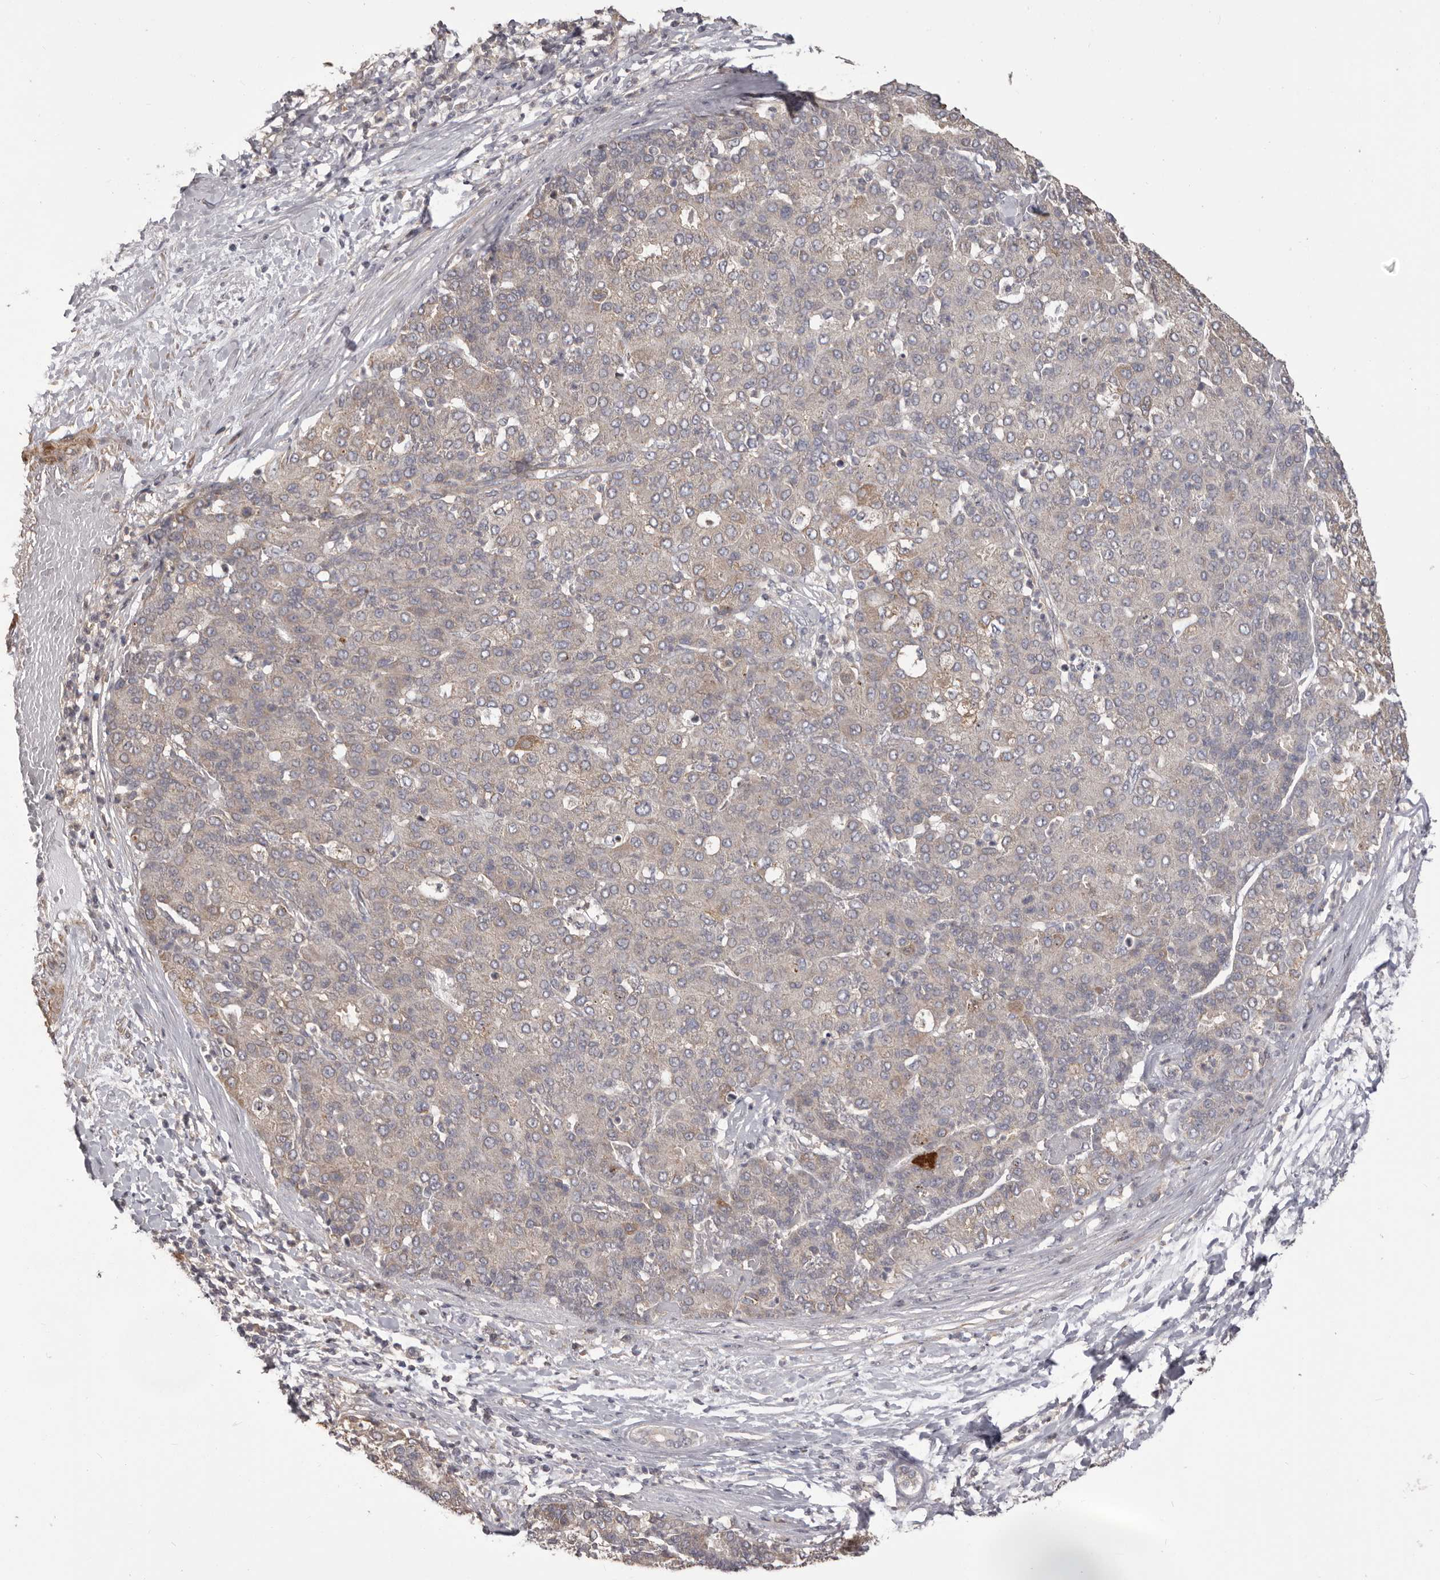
{"staining": {"intensity": "weak", "quantity": "25%-75%", "location": "cytoplasmic/membranous"}, "tissue": "liver cancer", "cell_type": "Tumor cells", "image_type": "cancer", "snomed": [{"axis": "morphology", "description": "Carcinoma, Hepatocellular, NOS"}, {"axis": "topography", "description": "Liver"}], "caption": "DAB (3,3'-diaminobenzidine) immunohistochemical staining of human liver cancer (hepatocellular carcinoma) reveals weak cytoplasmic/membranous protein expression in approximately 25%-75% of tumor cells. (brown staining indicates protein expression, while blue staining denotes nuclei).", "gene": "HRH1", "patient": {"sex": "male", "age": 65}}